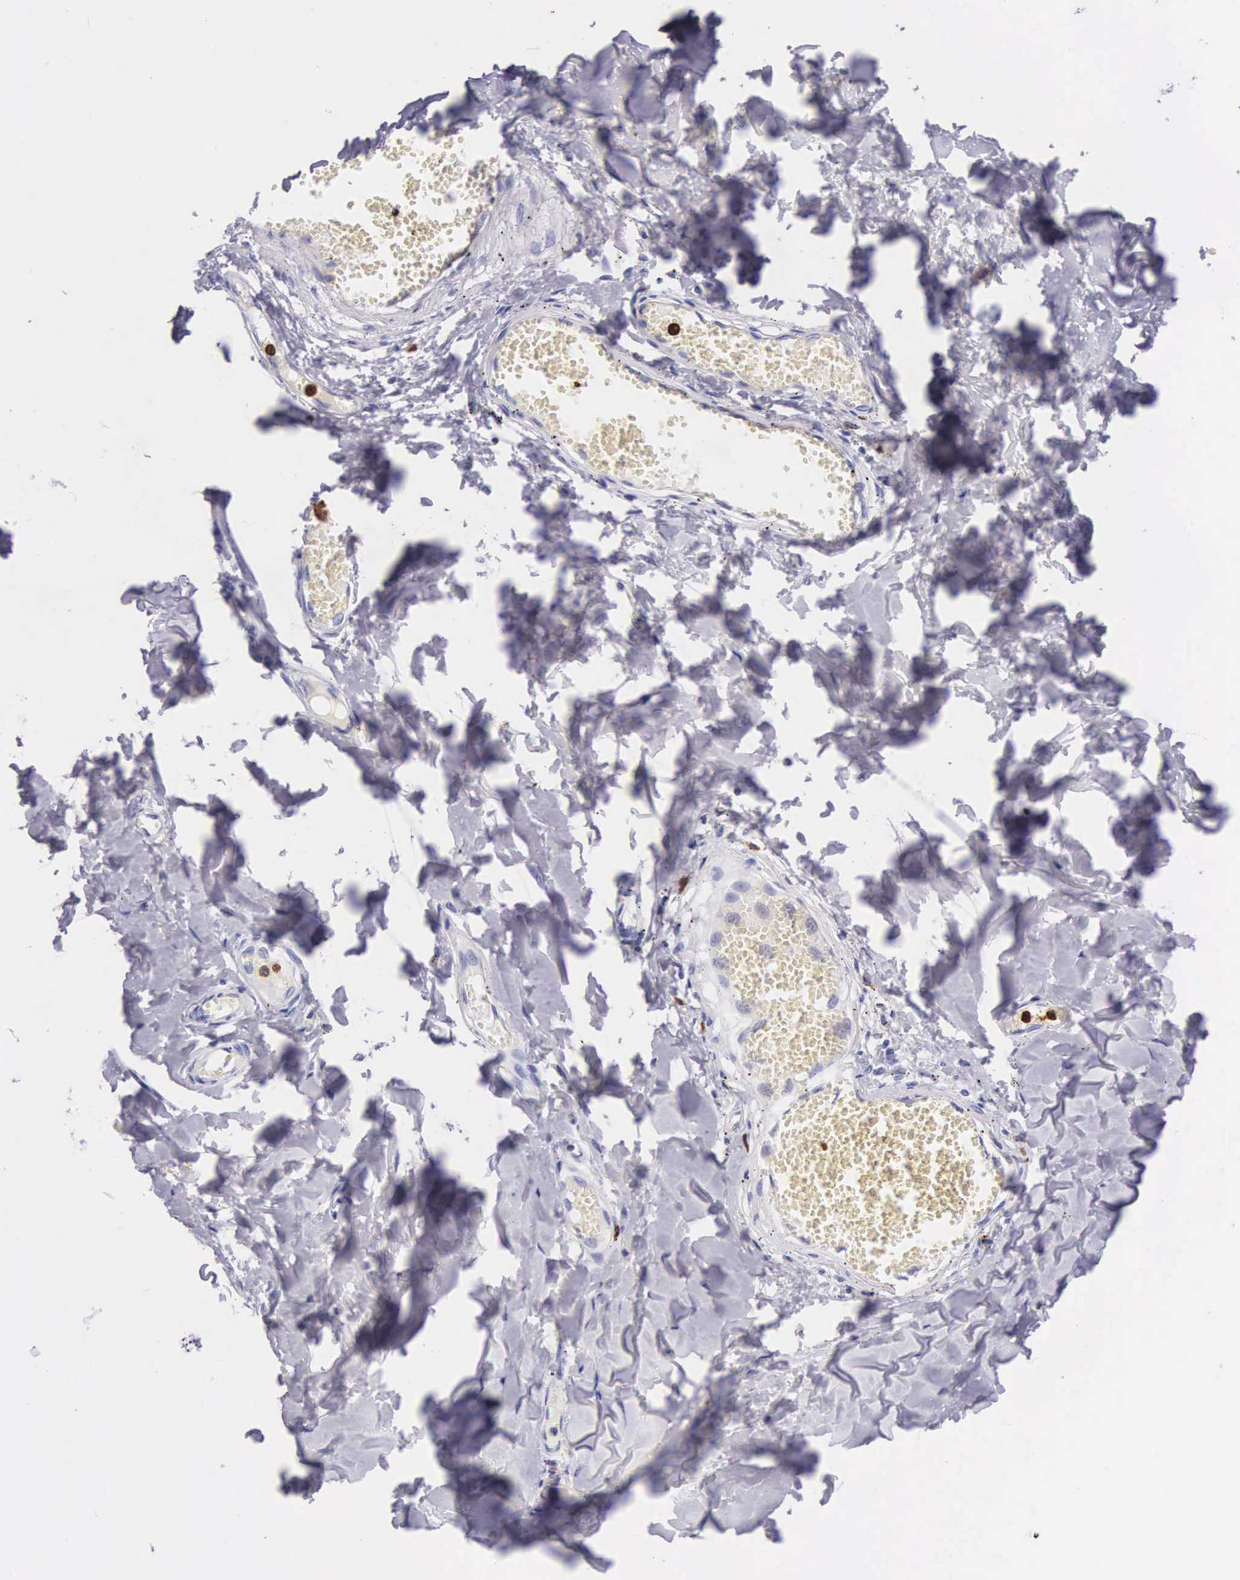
{"staining": {"intensity": "negative", "quantity": "none", "location": "none"}, "tissue": "adipose tissue", "cell_type": "Adipocytes", "image_type": "normal", "snomed": [{"axis": "morphology", "description": "Normal tissue, NOS"}, {"axis": "morphology", "description": "Sarcoma, NOS"}, {"axis": "topography", "description": "Skin"}, {"axis": "topography", "description": "Soft tissue"}], "caption": "Adipose tissue stained for a protein using immunohistochemistry (IHC) reveals no positivity adipocytes.", "gene": "FCN1", "patient": {"sex": "female", "age": 51}}